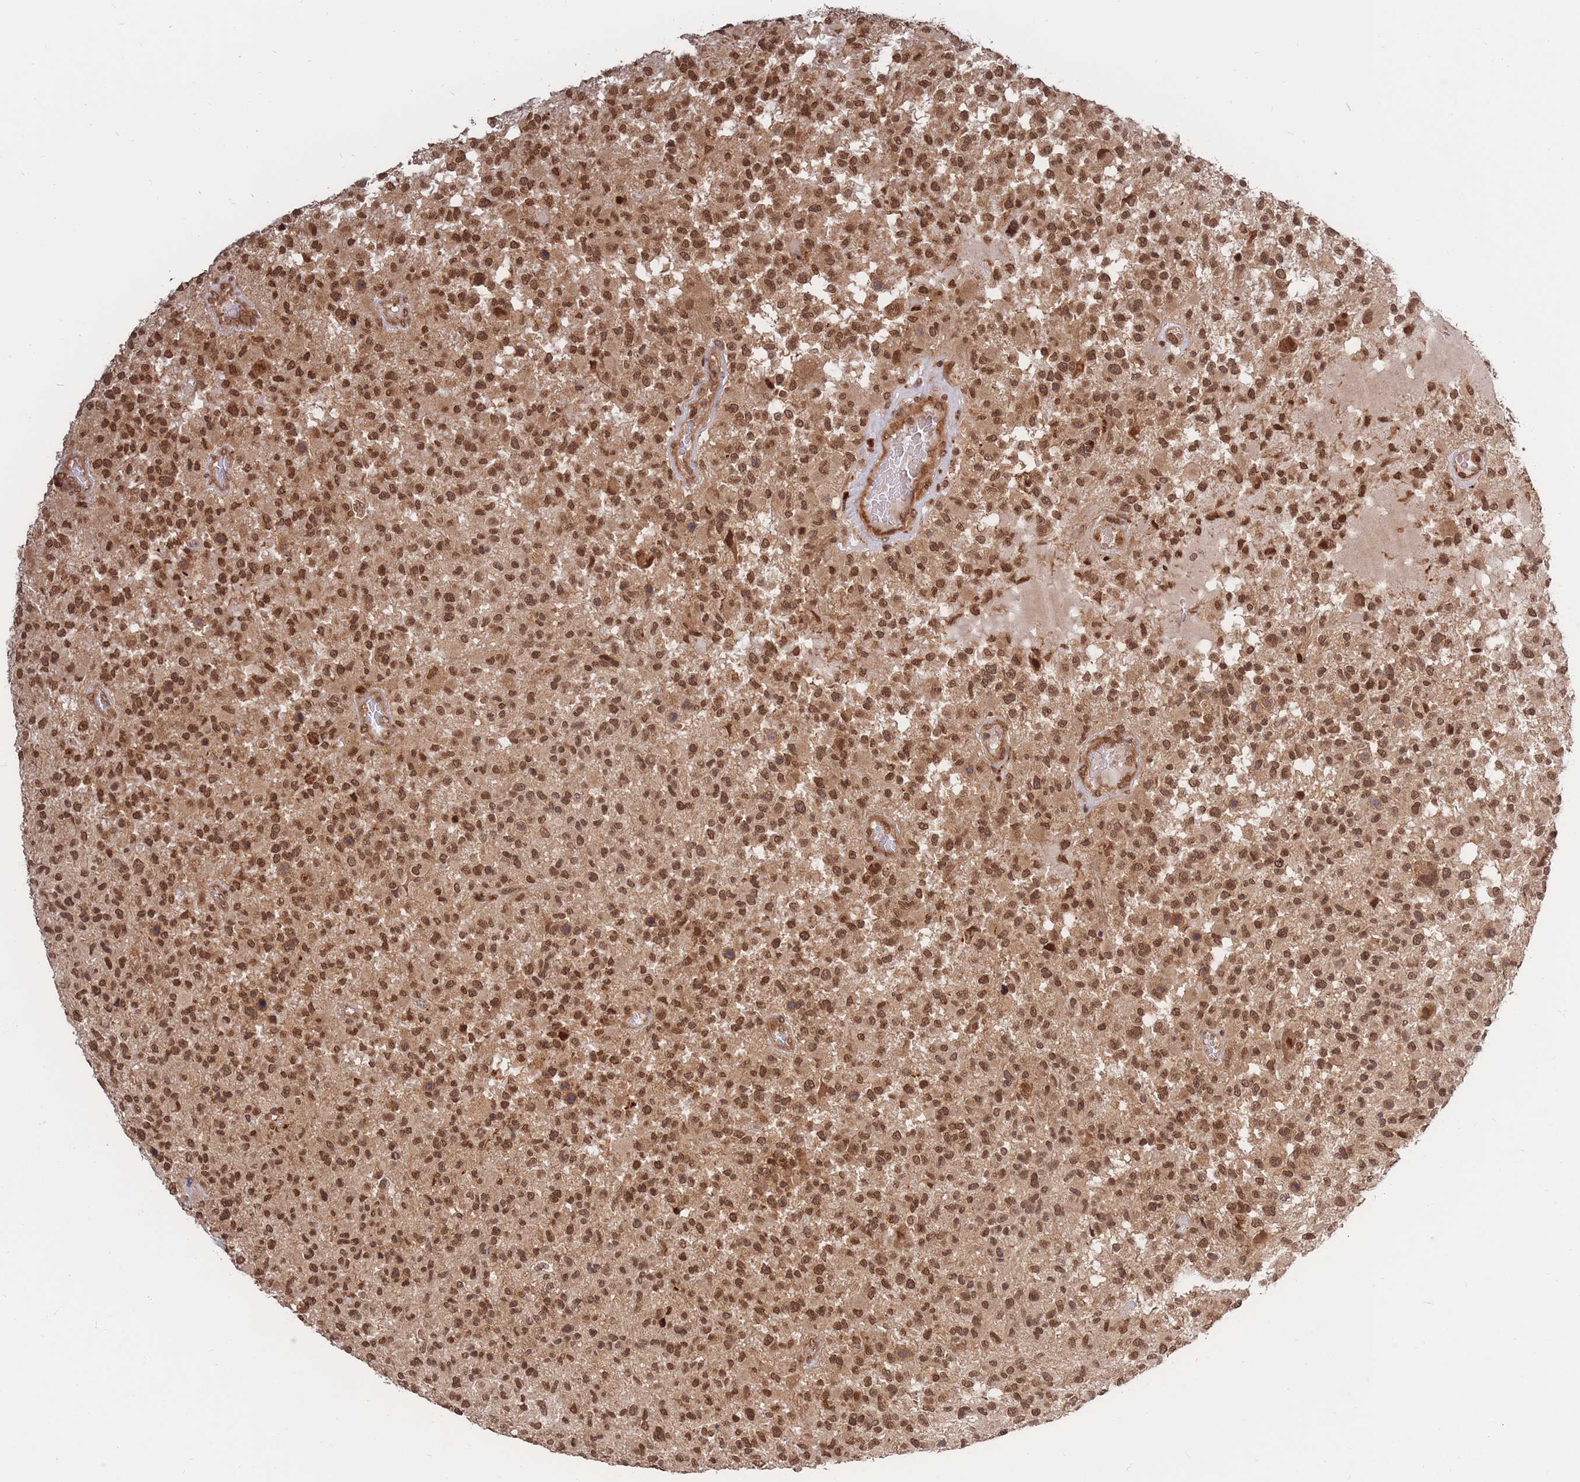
{"staining": {"intensity": "strong", "quantity": ">75%", "location": "cytoplasmic/membranous,nuclear"}, "tissue": "glioma", "cell_type": "Tumor cells", "image_type": "cancer", "snomed": [{"axis": "morphology", "description": "Glioma, malignant, High grade"}, {"axis": "morphology", "description": "Glioblastoma, NOS"}, {"axis": "topography", "description": "Brain"}], "caption": "This is a photomicrograph of immunohistochemistry (IHC) staining of glioma, which shows strong positivity in the cytoplasmic/membranous and nuclear of tumor cells.", "gene": "SRA1", "patient": {"sex": "male", "age": 60}}